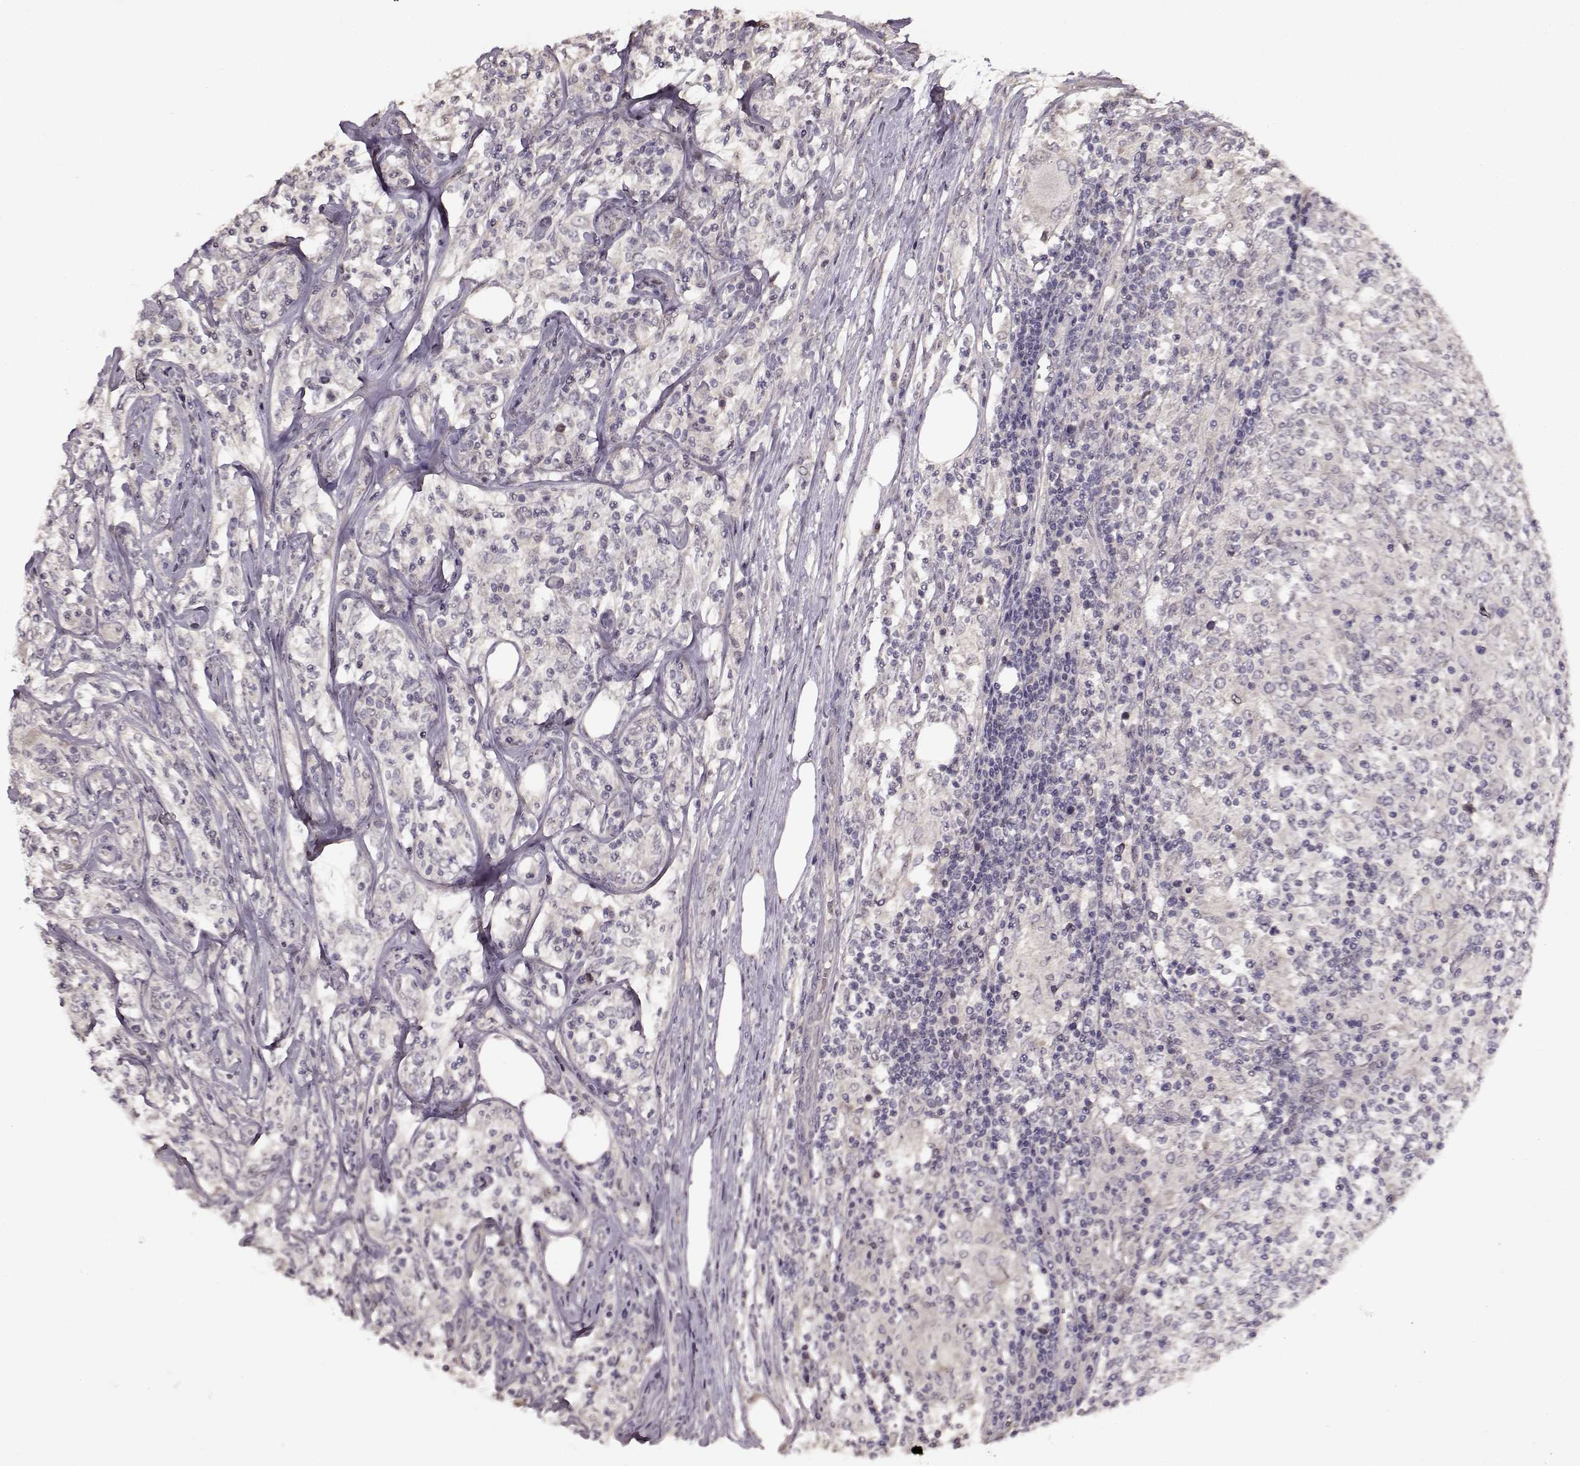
{"staining": {"intensity": "negative", "quantity": "none", "location": "none"}, "tissue": "lymphoma", "cell_type": "Tumor cells", "image_type": "cancer", "snomed": [{"axis": "morphology", "description": "Malignant lymphoma, non-Hodgkin's type, High grade"}, {"axis": "topography", "description": "Lymph node"}], "caption": "There is no significant expression in tumor cells of lymphoma.", "gene": "FSHB", "patient": {"sex": "female", "age": 84}}